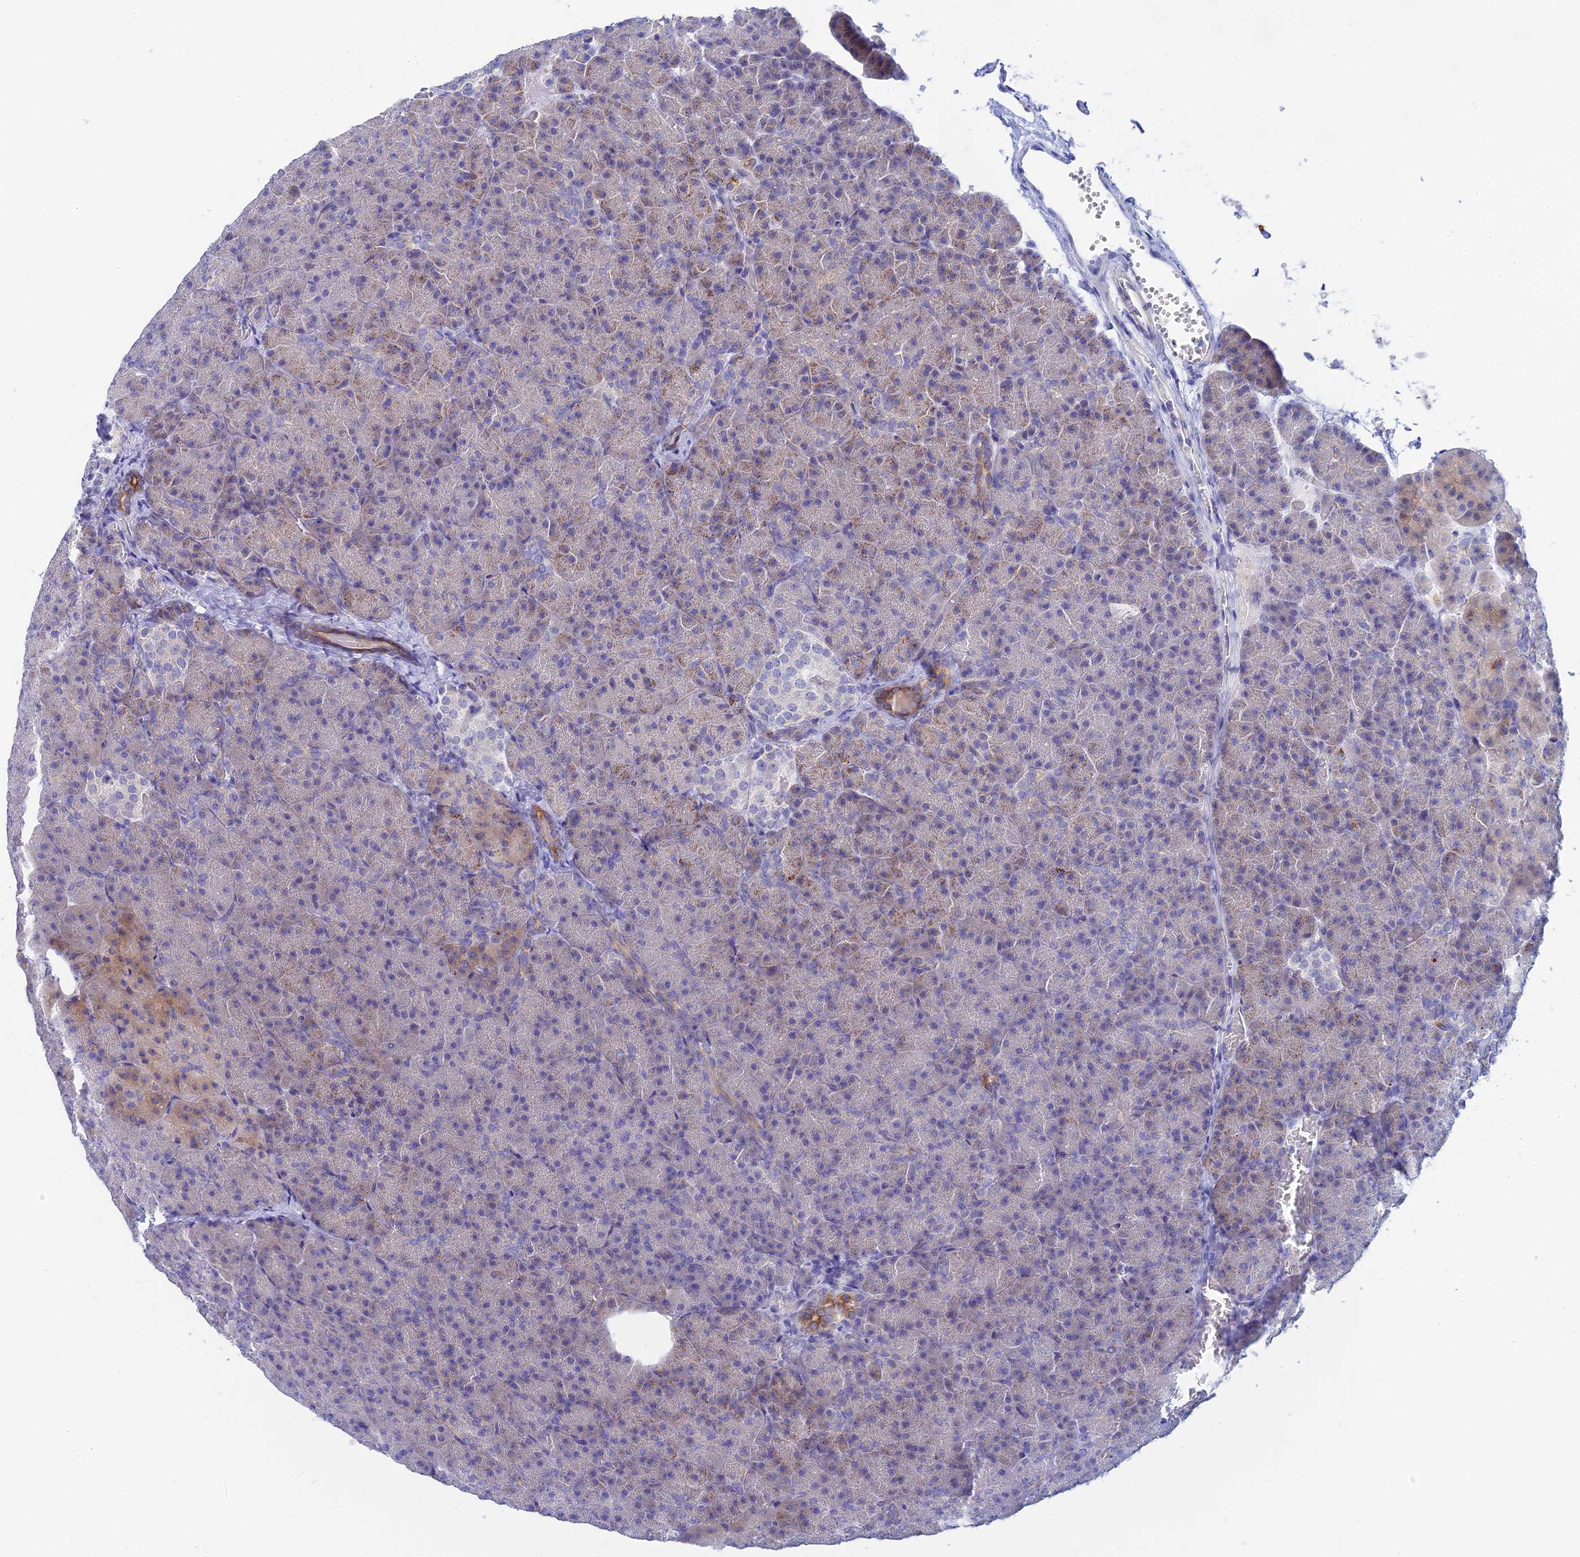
{"staining": {"intensity": "moderate", "quantity": "<25%", "location": "cytoplasmic/membranous"}, "tissue": "pancreas", "cell_type": "Exocrine glandular cells", "image_type": "normal", "snomed": [{"axis": "morphology", "description": "Normal tissue, NOS"}, {"axis": "morphology", "description": "Carcinoid, malignant, NOS"}, {"axis": "topography", "description": "Pancreas"}], "caption": "DAB (3,3'-diaminobenzidine) immunohistochemical staining of normal pancreas reveals moderate cytoplasmic/membranous protein positivity in approximately <25% of exocrine glandular cells.", "gene": "CEP152", "patient": {"sex": "female", "age": 35}}